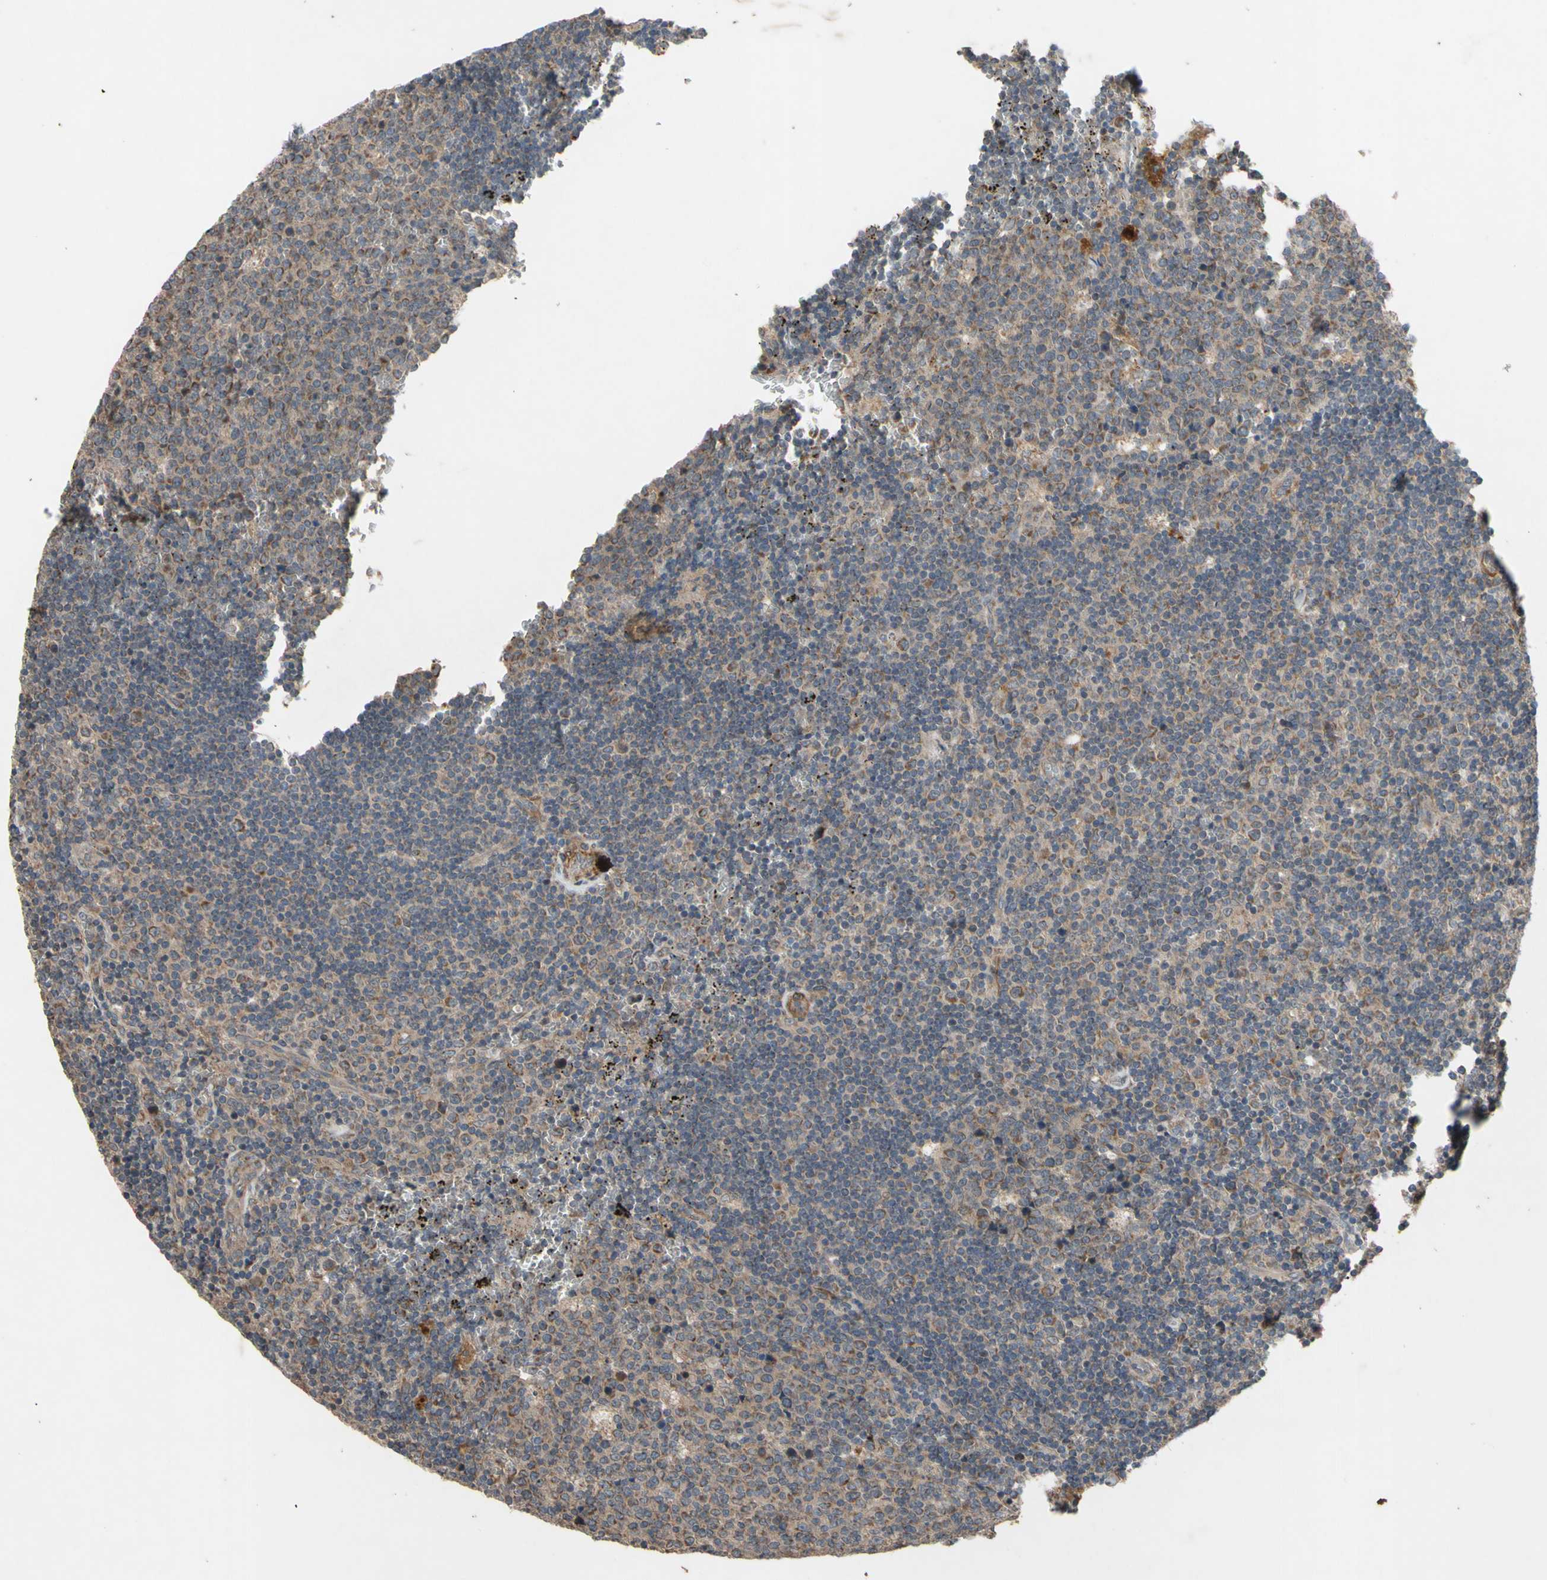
{"staining": {"intensity": "weak", "quantity": ">75%", "location": "cytoplasmic/membranous"}, "tissue": "lymph node", "cell_type": "Germinal center cells", "image_type": "normal", "snomed": [{"axis": "morphology", "description": "Normal tissue, NOS"}, {"axis": "topography", "description": "Lymph node"}, {"axis": "topography", "description": "Salivary gland"}], "caption": "Lymph node stained with a brown dye shows weak cytoplasmic/membranous positive staining in about >75% of germinal center cells.", "gene": "PARD6A", "patient": {"sex": "male", "age": 8}}